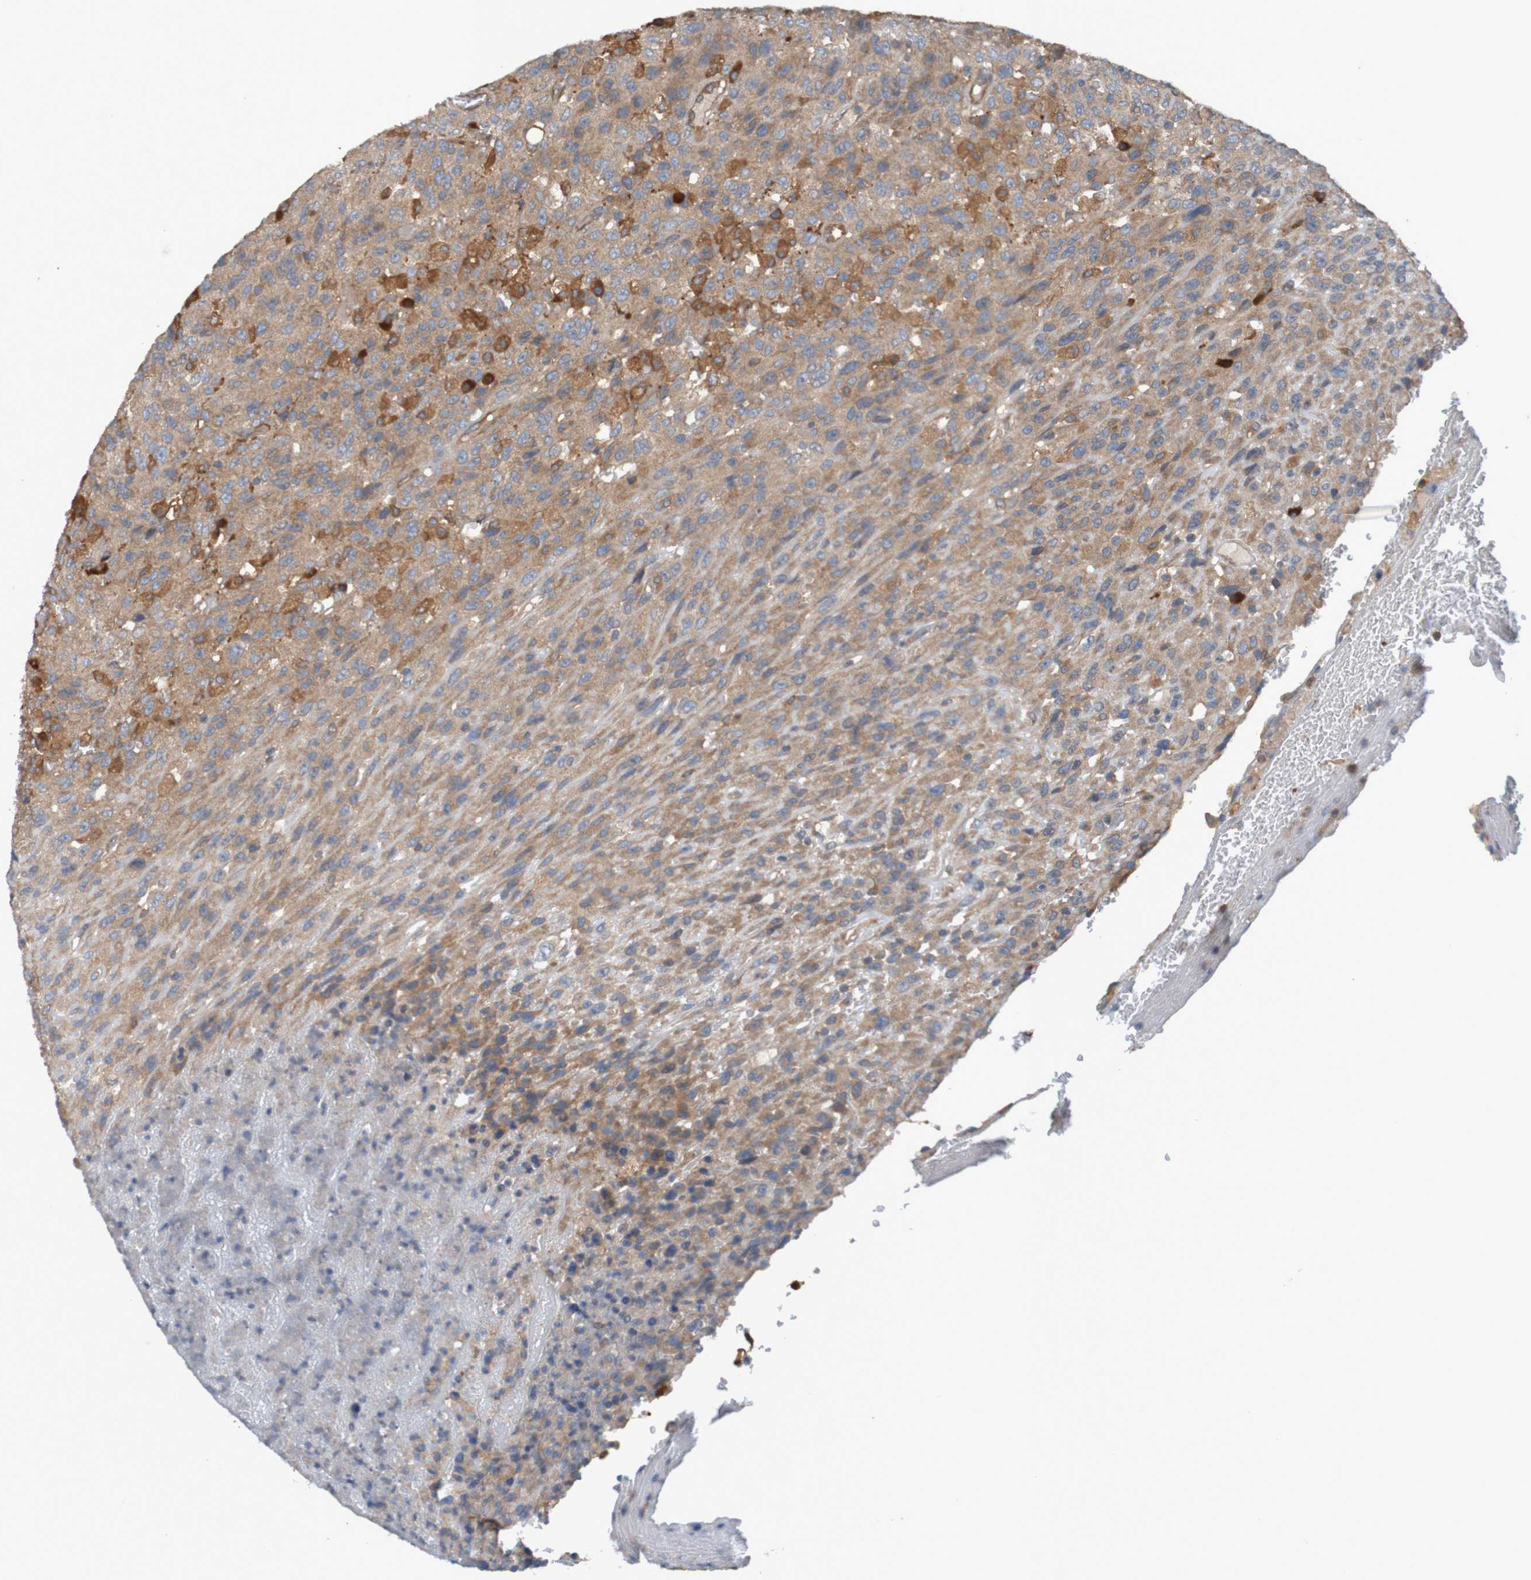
{"staining": {"intensity": "moderate", "quantity": ">75%", "location": "cytoplasmic/membranous"}, "tissue": "urothelial cancer", "cell_type": "Tumor cells", "image_type": "cancer", "snomed": [{"axis": "morphology", "description": "Urothelial carcinoma, High grade"}, {"axis": "topography", "description": "Urinary bladder"}], "caption": "An image of urothelial cancer stained for a protein reveals moderate cytoplasmic/membranous brown staining in tumor cells. (brown staining indicates protein expression, while blue staining denotes nuclei).", "gene": "DNAJC4", "patient": {"sex": "male", "age": 66}}